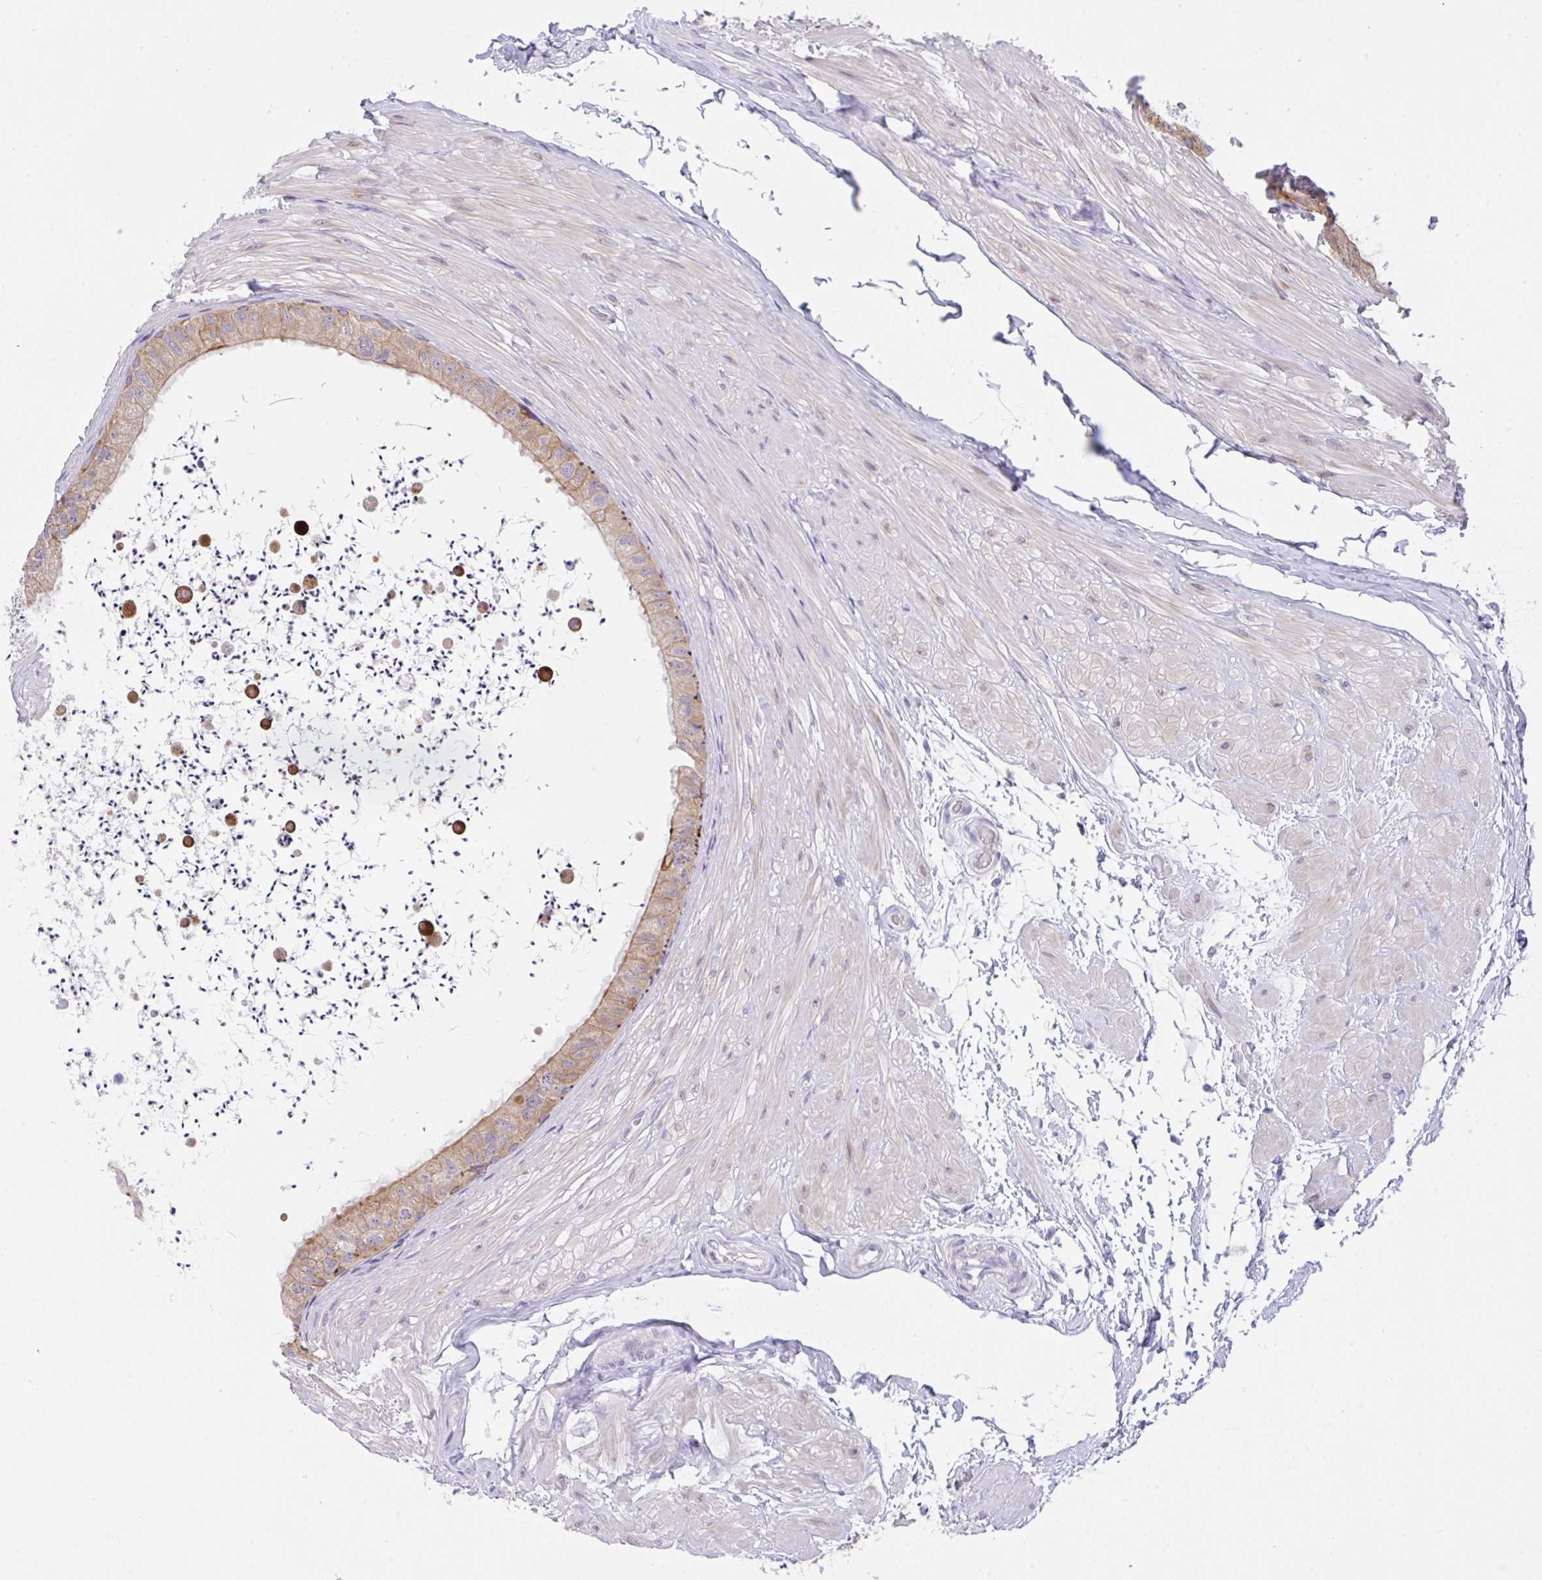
{"staining": {"intensity": "moderate", "quantity": ">75%", "location": "cytoplasmic/membranous"}, "tissue": "epididymis", "cell_type": "Glandular cells", "image_type": "normal", "snomed": [{"axis": "morphology", "description": "Normal tissue, NOS"}, {"axis": "topography", "description": "Epididymis"}, {"axis": "topography", "description": "Peripheral nerve tissue"}], "caption": "Glandular cells show medium levels of moderate cytoplasmic/membranous expression in approximately >75% of cells in benign human epididymis. (DAB IHC, brown staining for protein, blue staining for nuclei).", "gene": "TRAF4", "patient": {"sex": "male", "age": 32}}